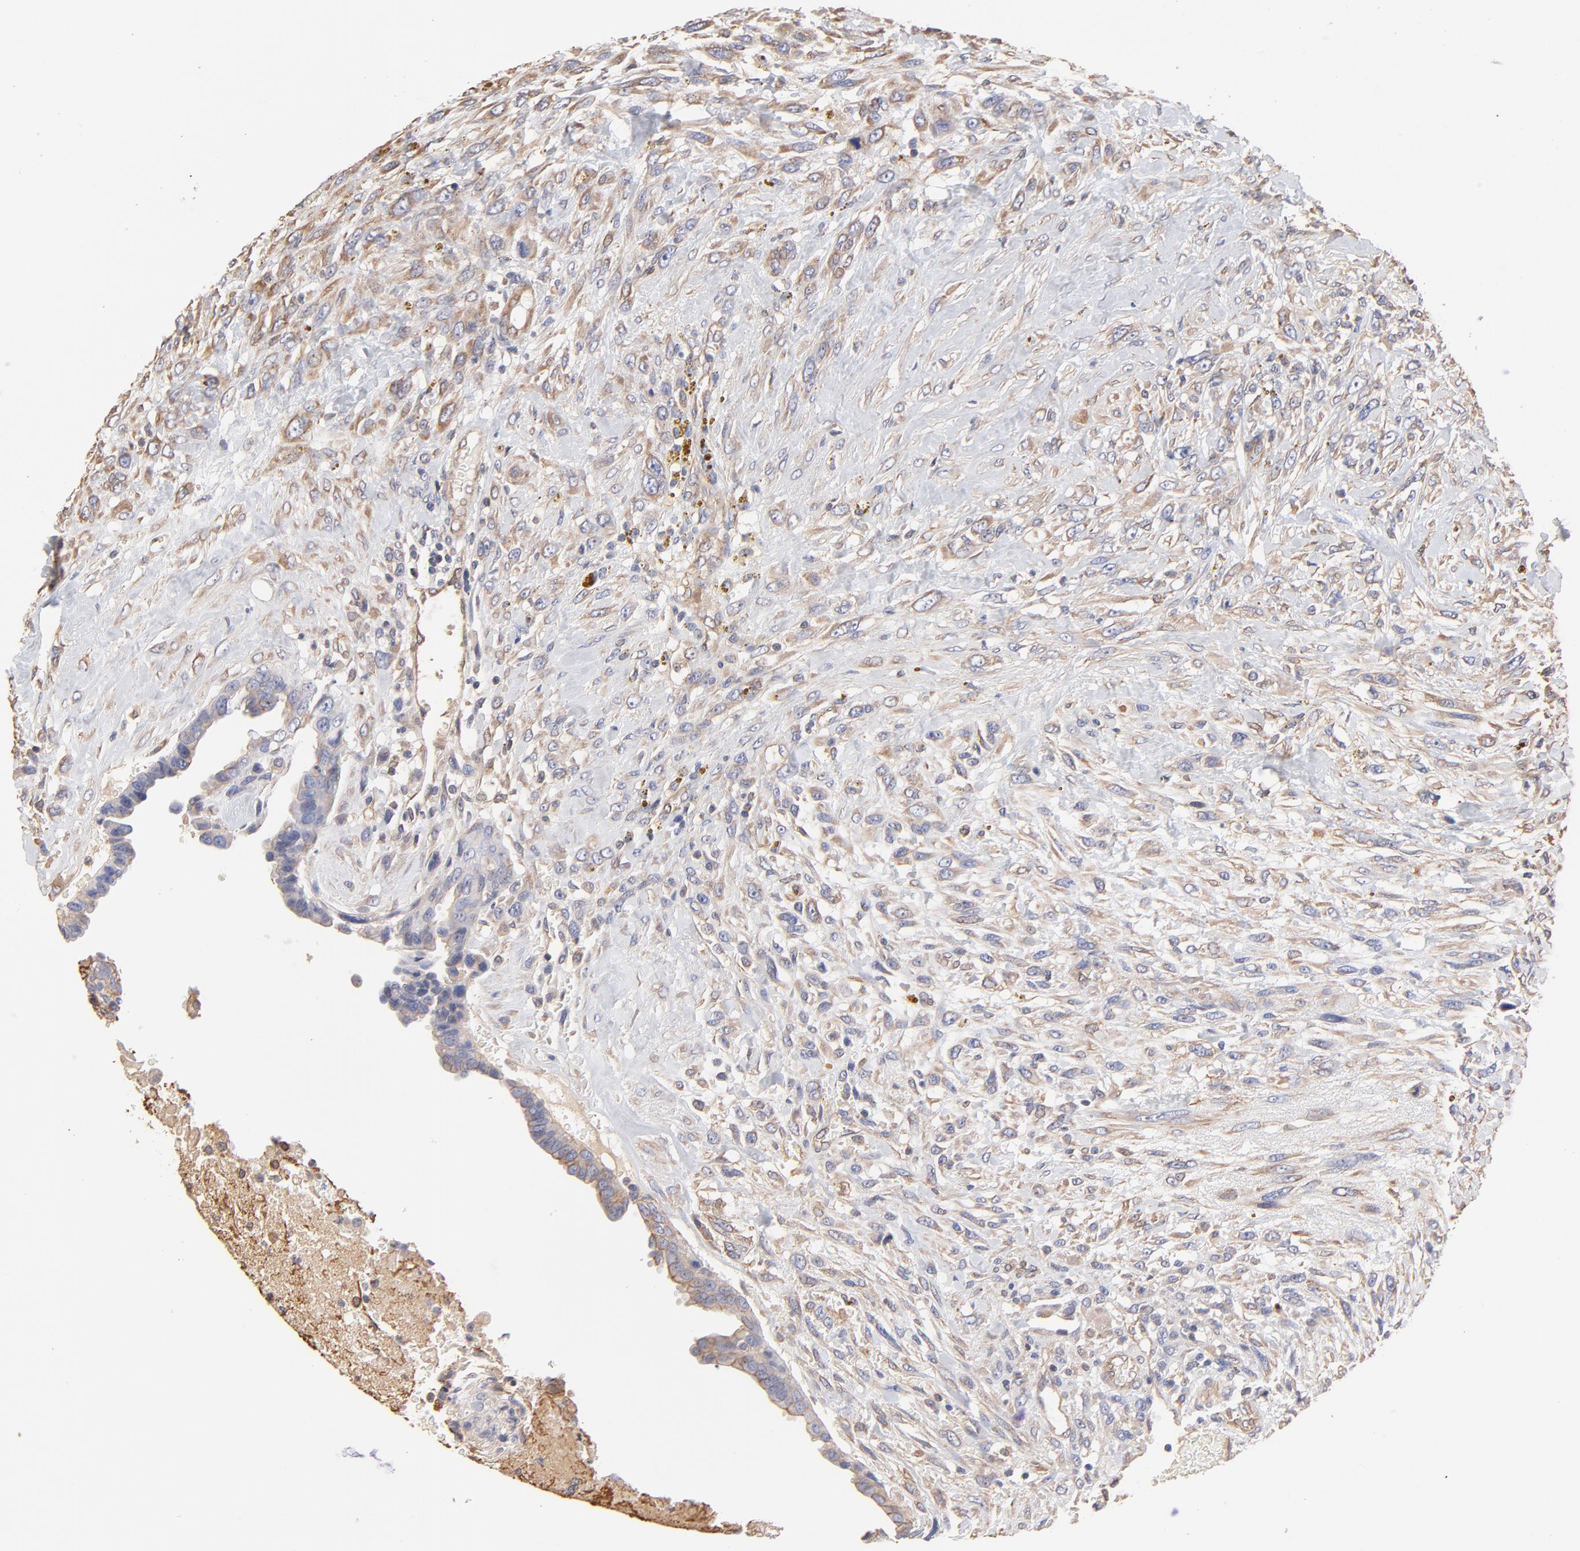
{"staining": {"intensity": "weak", "quantity": ">75%", "location": "cytoplasmic/membranous"}, "tissue": "breast cancer", "cell_type": "Tumor cells", "image_type": "cancer", "snomed": [{"axis": "morphology", "description": "Neoplasm, malignant, NOS"}, {"axis": "topography", "description": "Breast"}], "caption": "Immunohistochemistry (IHC) photomicrograph of neoplastic tissue: malignant neoplasm (breast) stained using immunohistochemistry (IHC) exhibits low levels of weak protein expression localized specifically in the cytoplasmic/membranous of tumor cells, appearing as a cytoplasmic/membranous brown color.", "gene": "LRCH2", "patient": {"sex": "female", "age": 50}}